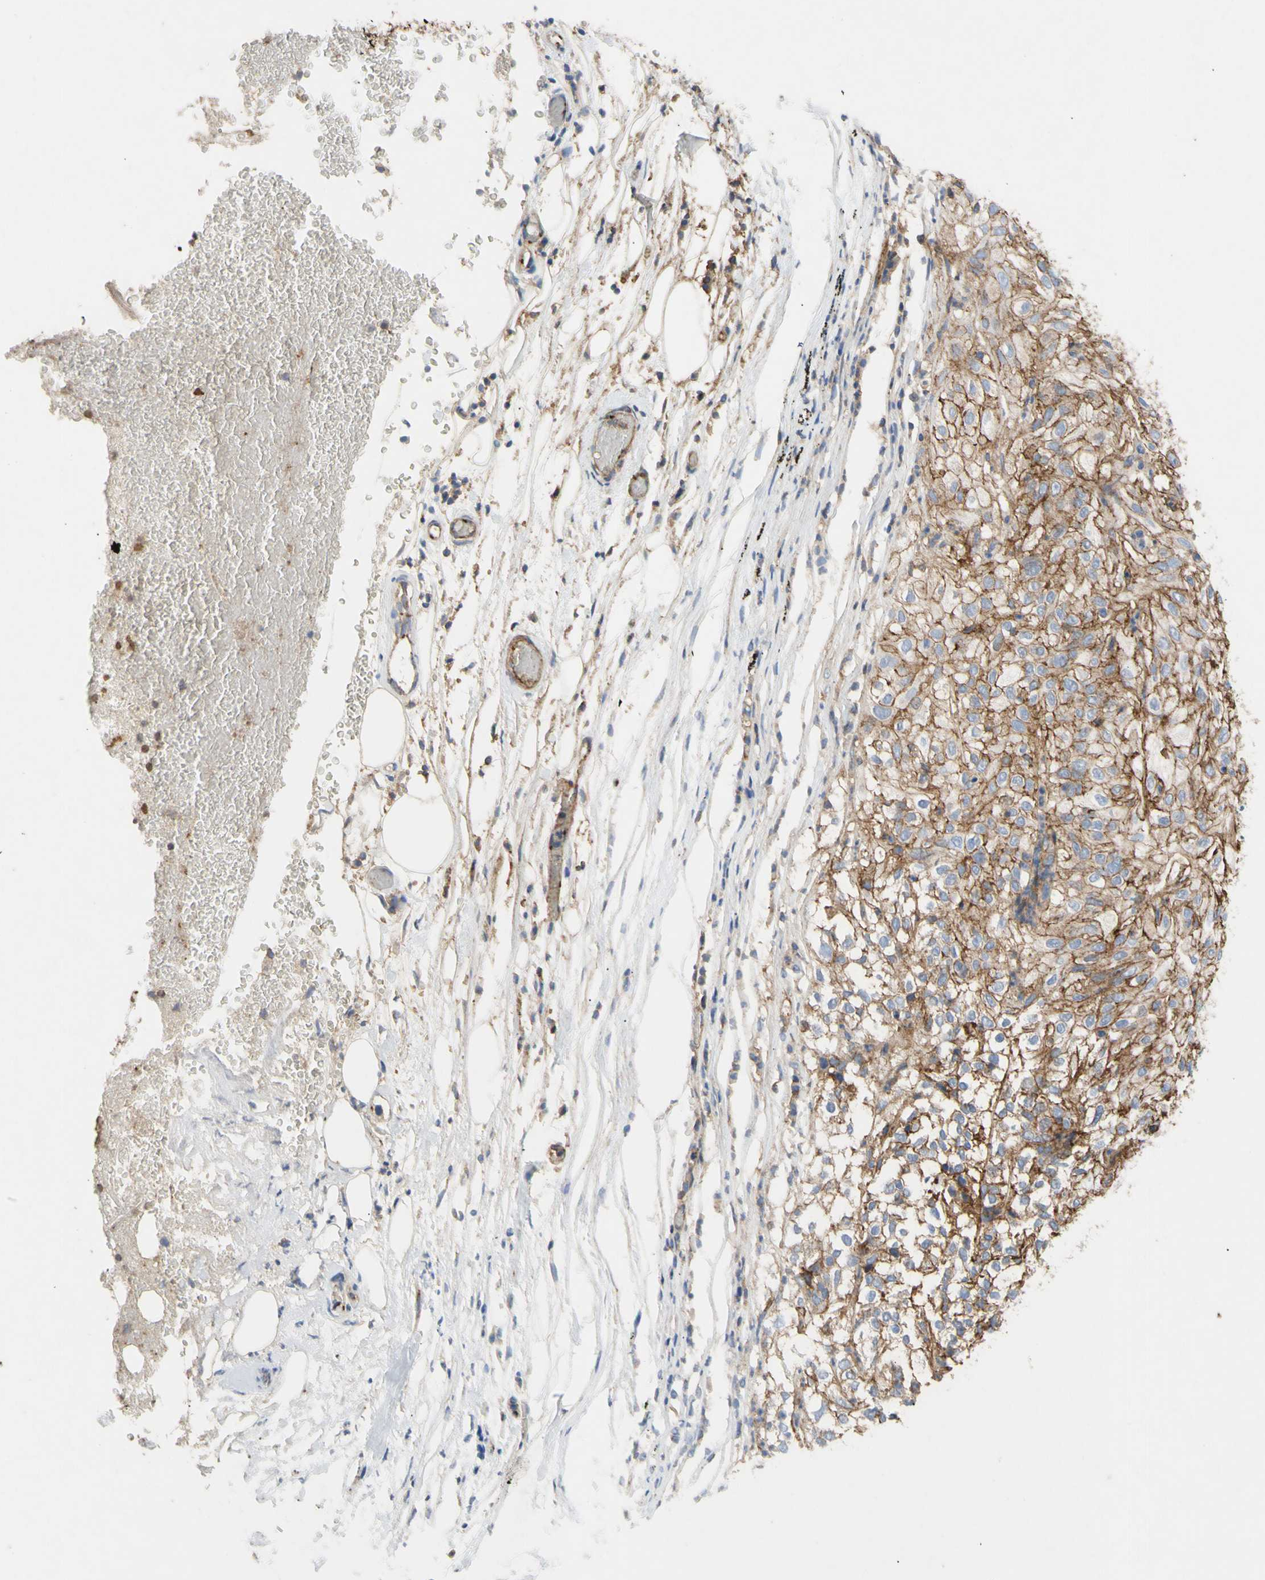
{"staining": {"intensity": "moderate", "quantity": ">75%", "location": "cytoplasmic/membranous"}, "tissue": "lung cancer", "cell_type": "Tumor cells", "image_type": "cancer", "snomed": [{"axis": "morphology", "description": "Inflammation, NOS"}, {"axis": "morphology", "description": "Squamous cell carcinoma, NOS"}, {"axis": "topography", "description": "Lymph node"}, {"axis": "topography", "description": "Soft tissue"}, {"axis": "topography", "description": "Lung"}], "caption": "Protein staining displays moderate cytoplasmic/membranous positivity in approximately >75% of tumor cells in lung cancer (squamous cell carcinoma).", "gene": "ATP2A3", "patient": {"sex": "male", "age": 66}}